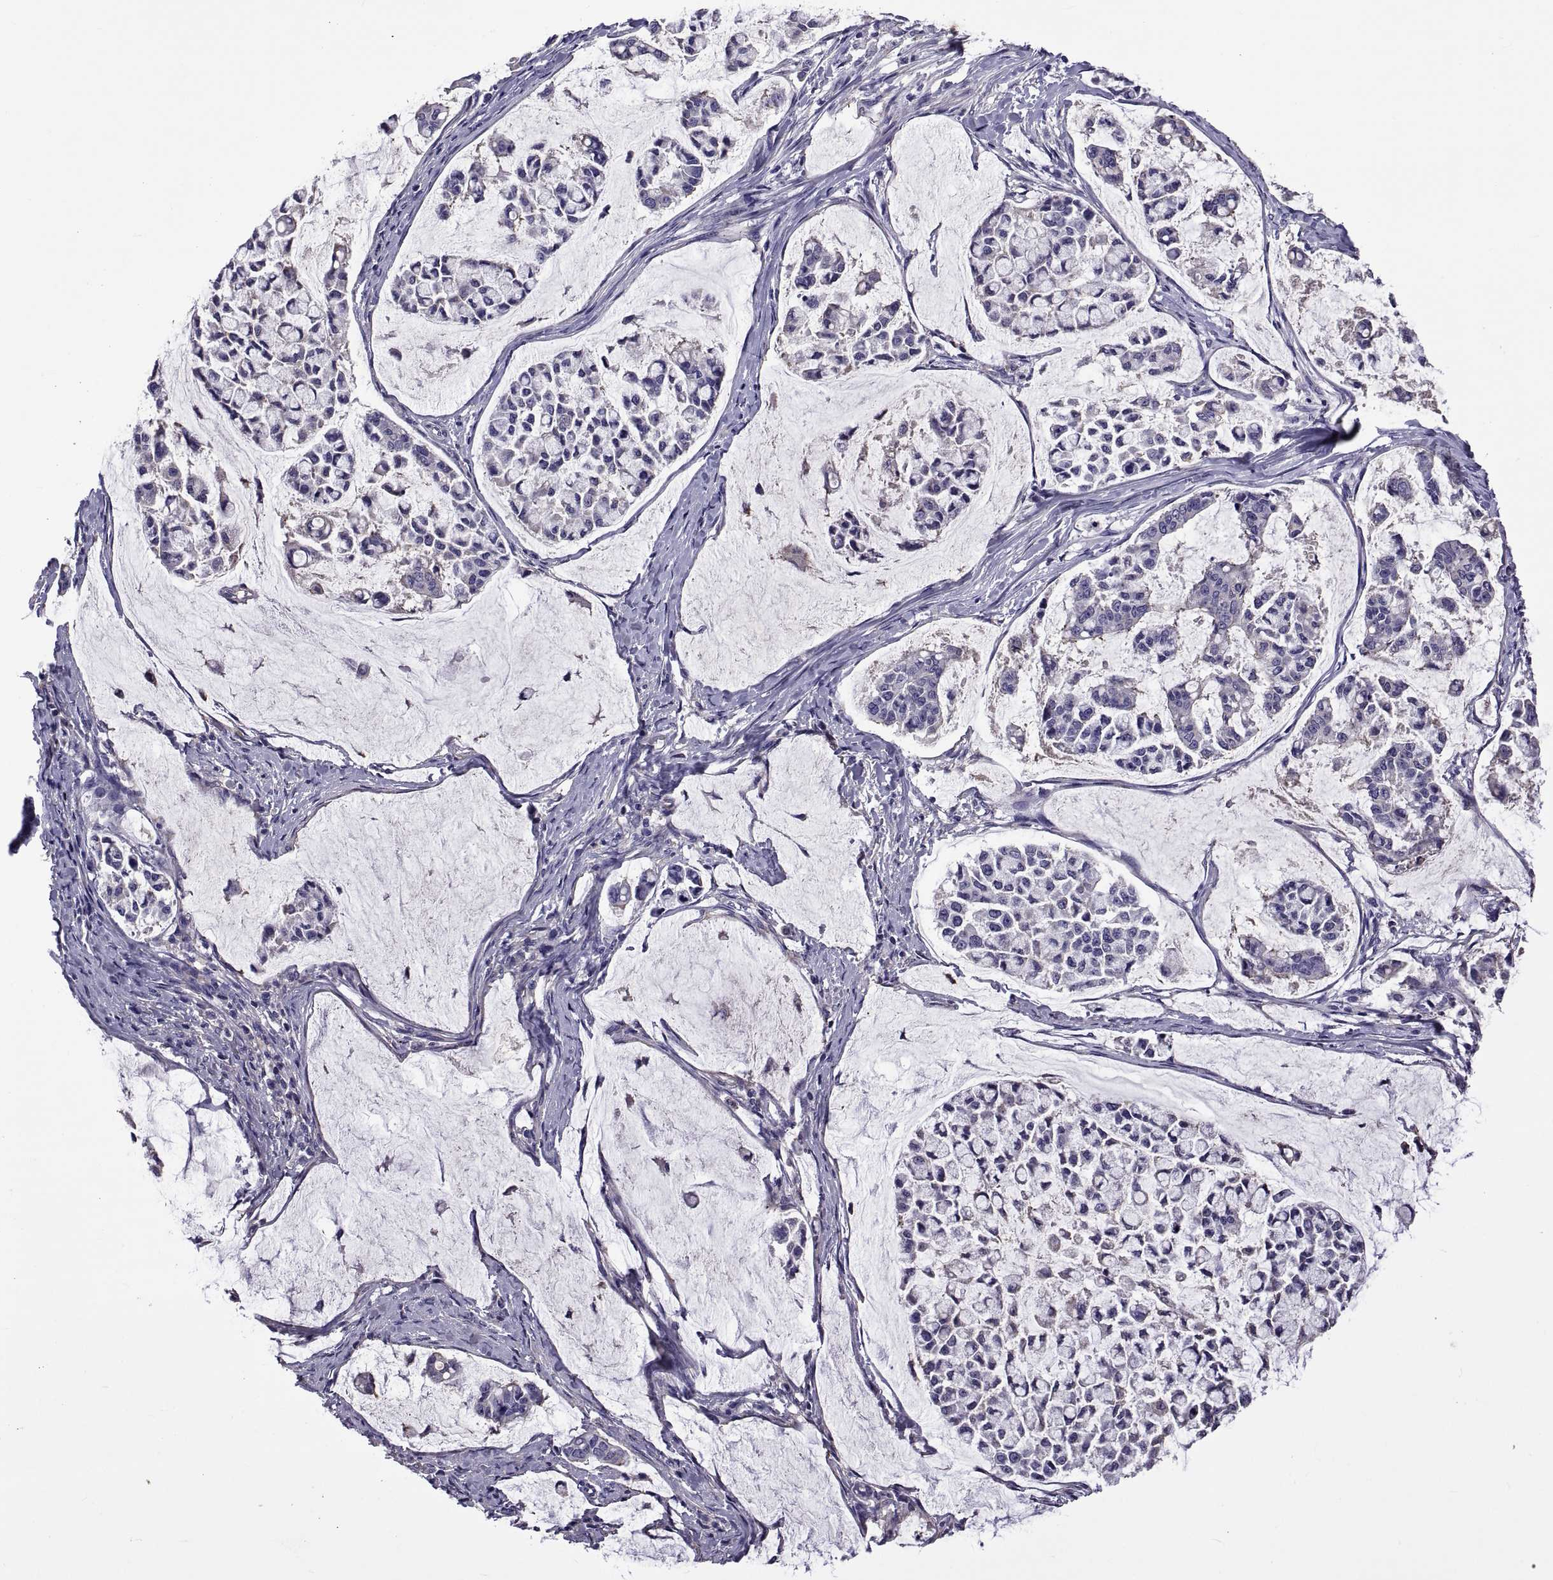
{"staining": {"intensity": "negative", "quantity": "none", "location": "none"}, "tissue": "stomach cancer", "cell_type": "Tumor cells", "image_type": "cancer", "snomed": [{"axis": "morphology", "description": "Adenocarcinoma, NOS"}, {"axis": "topography", "description": "Stomach"}], "caption": "Immunohistochemistry (IHC) histopathology image of human stomach cancer stained for a protein (brown), which displays no expression in tumor cells. (Brightfield microscopy of DAB (3,3'-diaminobenzidine) immunohistochemistry (IHC) at high magnification).", "gene": "TMC3", "patient": {"sex": "male", "age": 82}}